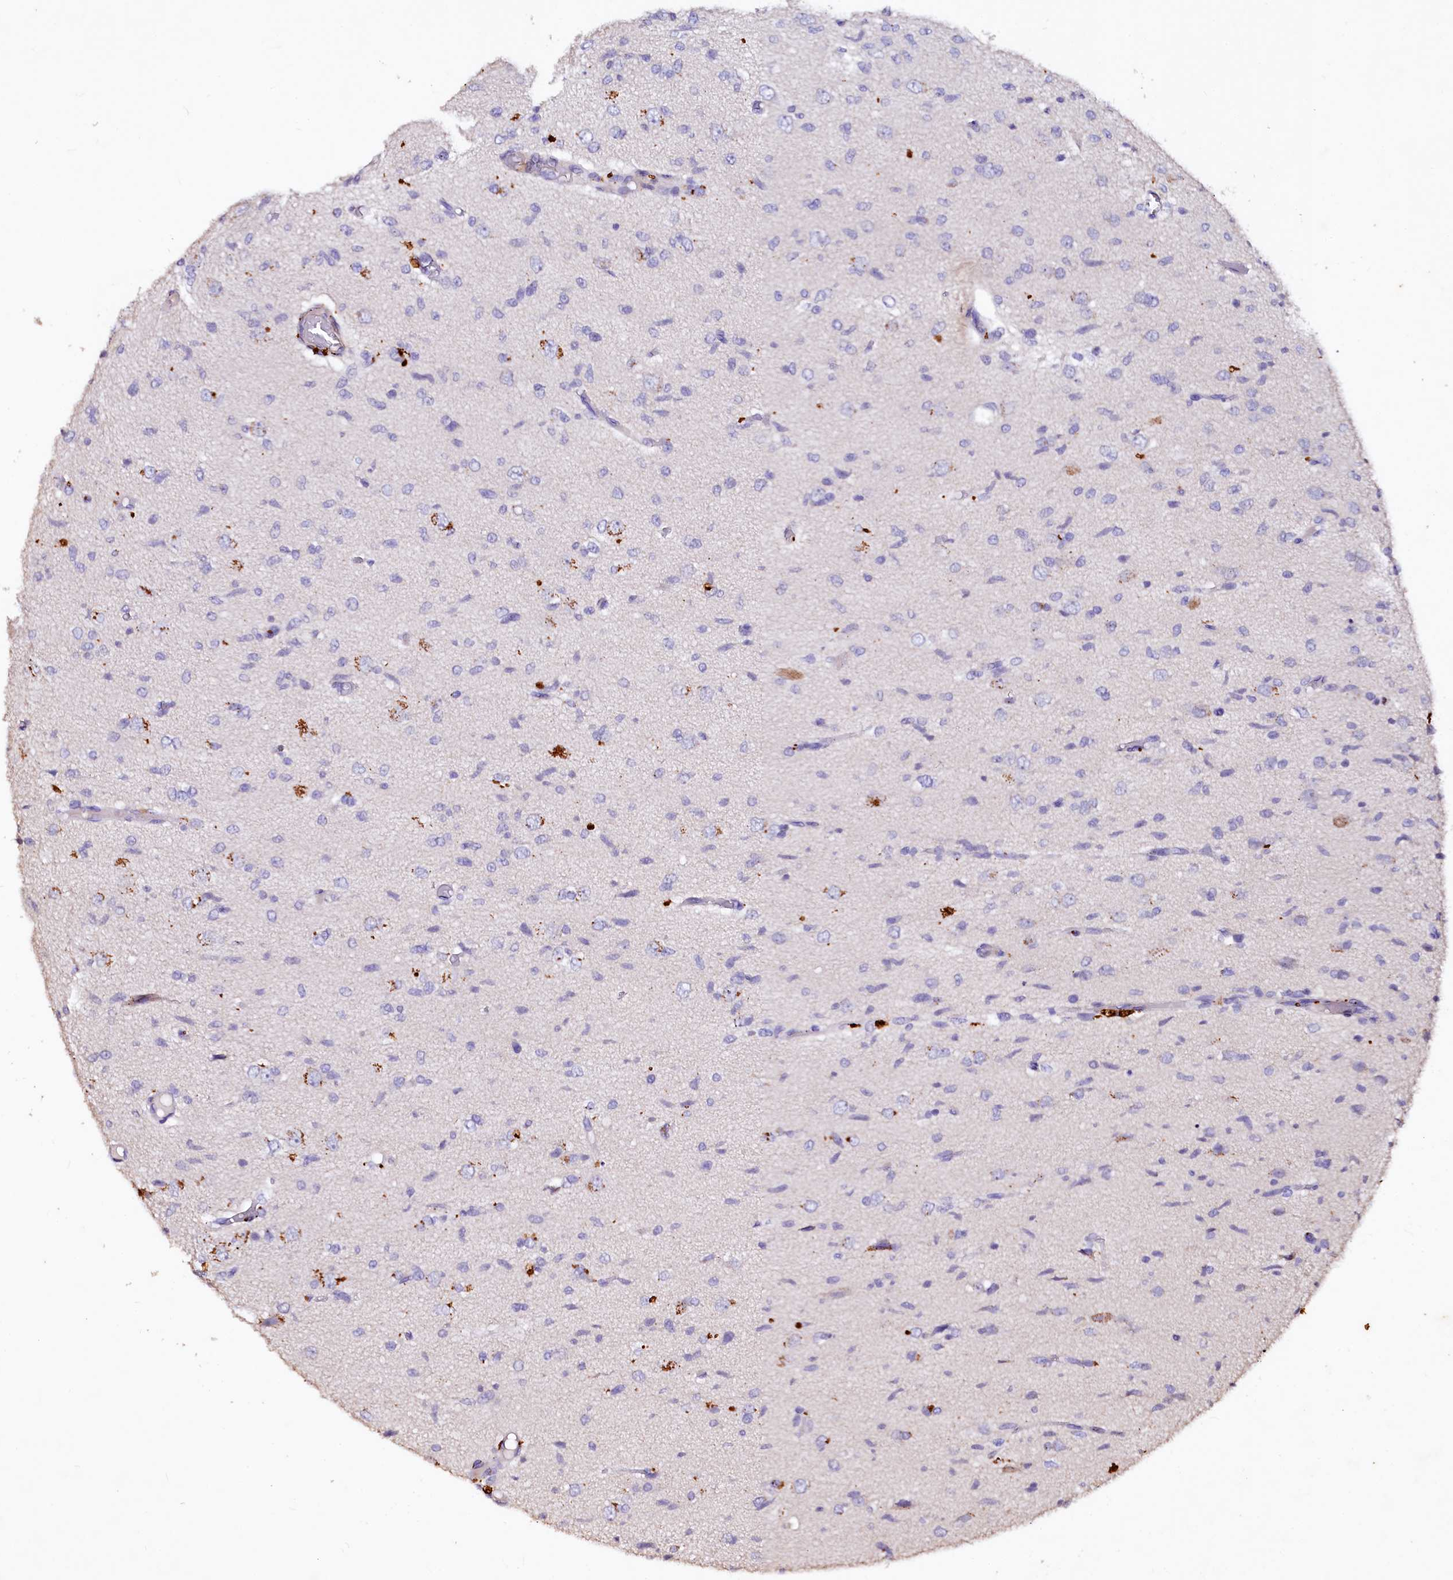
{"staining": {"intensity": "negative", "quantity": "none", "location": "none"}, "tissue": "glioma", "cell_type": "Tumor cells", "image_type": "cancer", "snomed": [{"axis": "morphology", "description": "Glioma, malignant, High grade"}, {"axis": "topography", "description": "Brain"}], "caption": "Immunohistochemistry of malignant glioma (high-grade) exhibits no positivity in tumor cells. The staining is performed using DAB (3,3'-diaminobenzidine) brown chromogen with nuclei counter-stained in using hematoxylin.", "gene": "VPS36", "patient": {"sex": "female", "age": 59}}